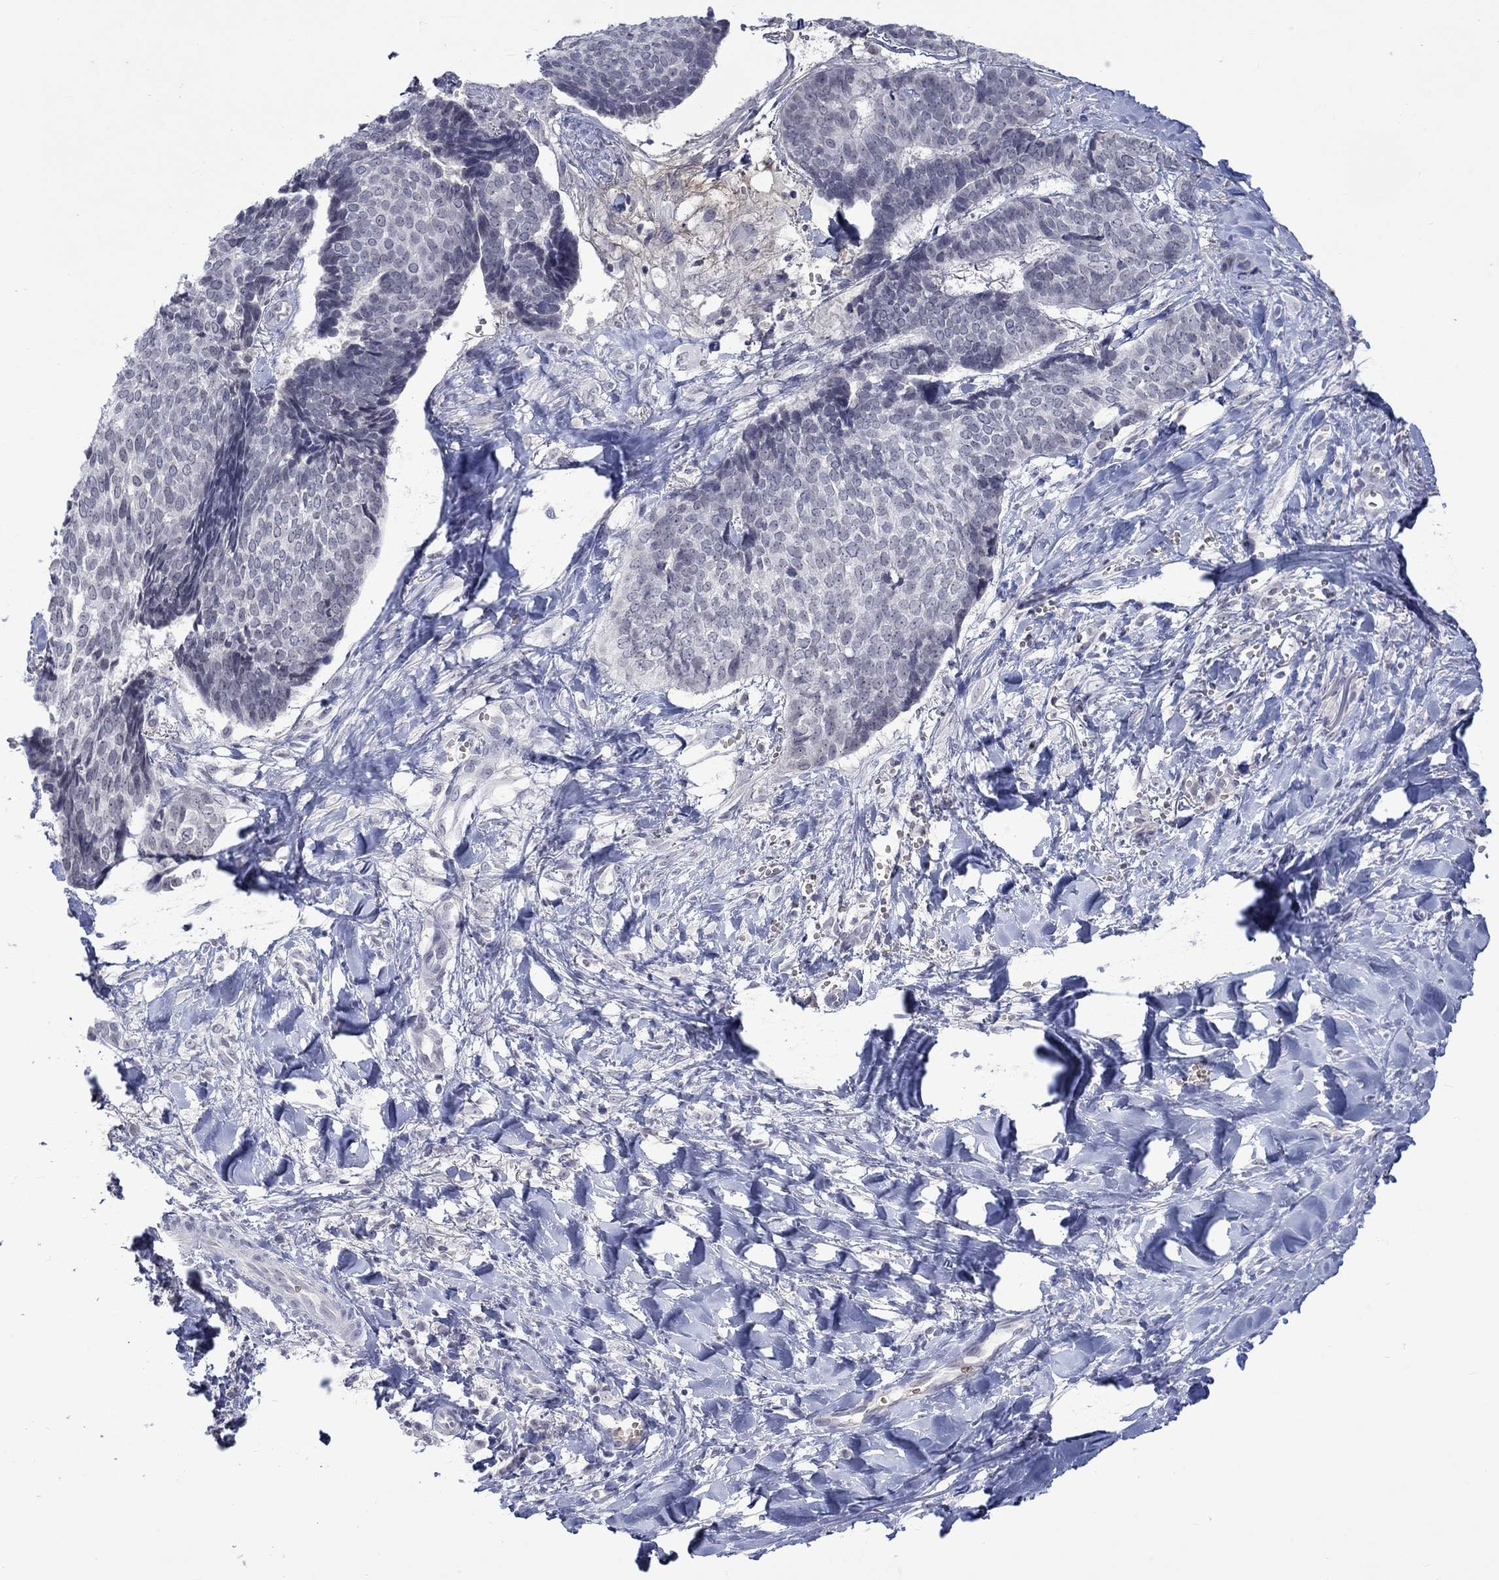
{"staining": {"intensity": "negative", "quantity": "none", "location": "none"}, "tissue": "skin cancer", "cell_type": "Tumor cells", "image_type": "cancer", "snomed": [{"axis": "morphology", "description": "Basal cell carcinoma"}, {"axis": "topography", "description": "Skin"}], "caption": "High magnification brightfield microscopy of skin basal cell carcinoma stained with DAB (3,3'-diaminobenzidine) (brown) and counterstained with hematoxylin (blue): tumor cells show no significant positivity.", "gene": "NSMF", "patient": {"sex": "male", "age": 86}}